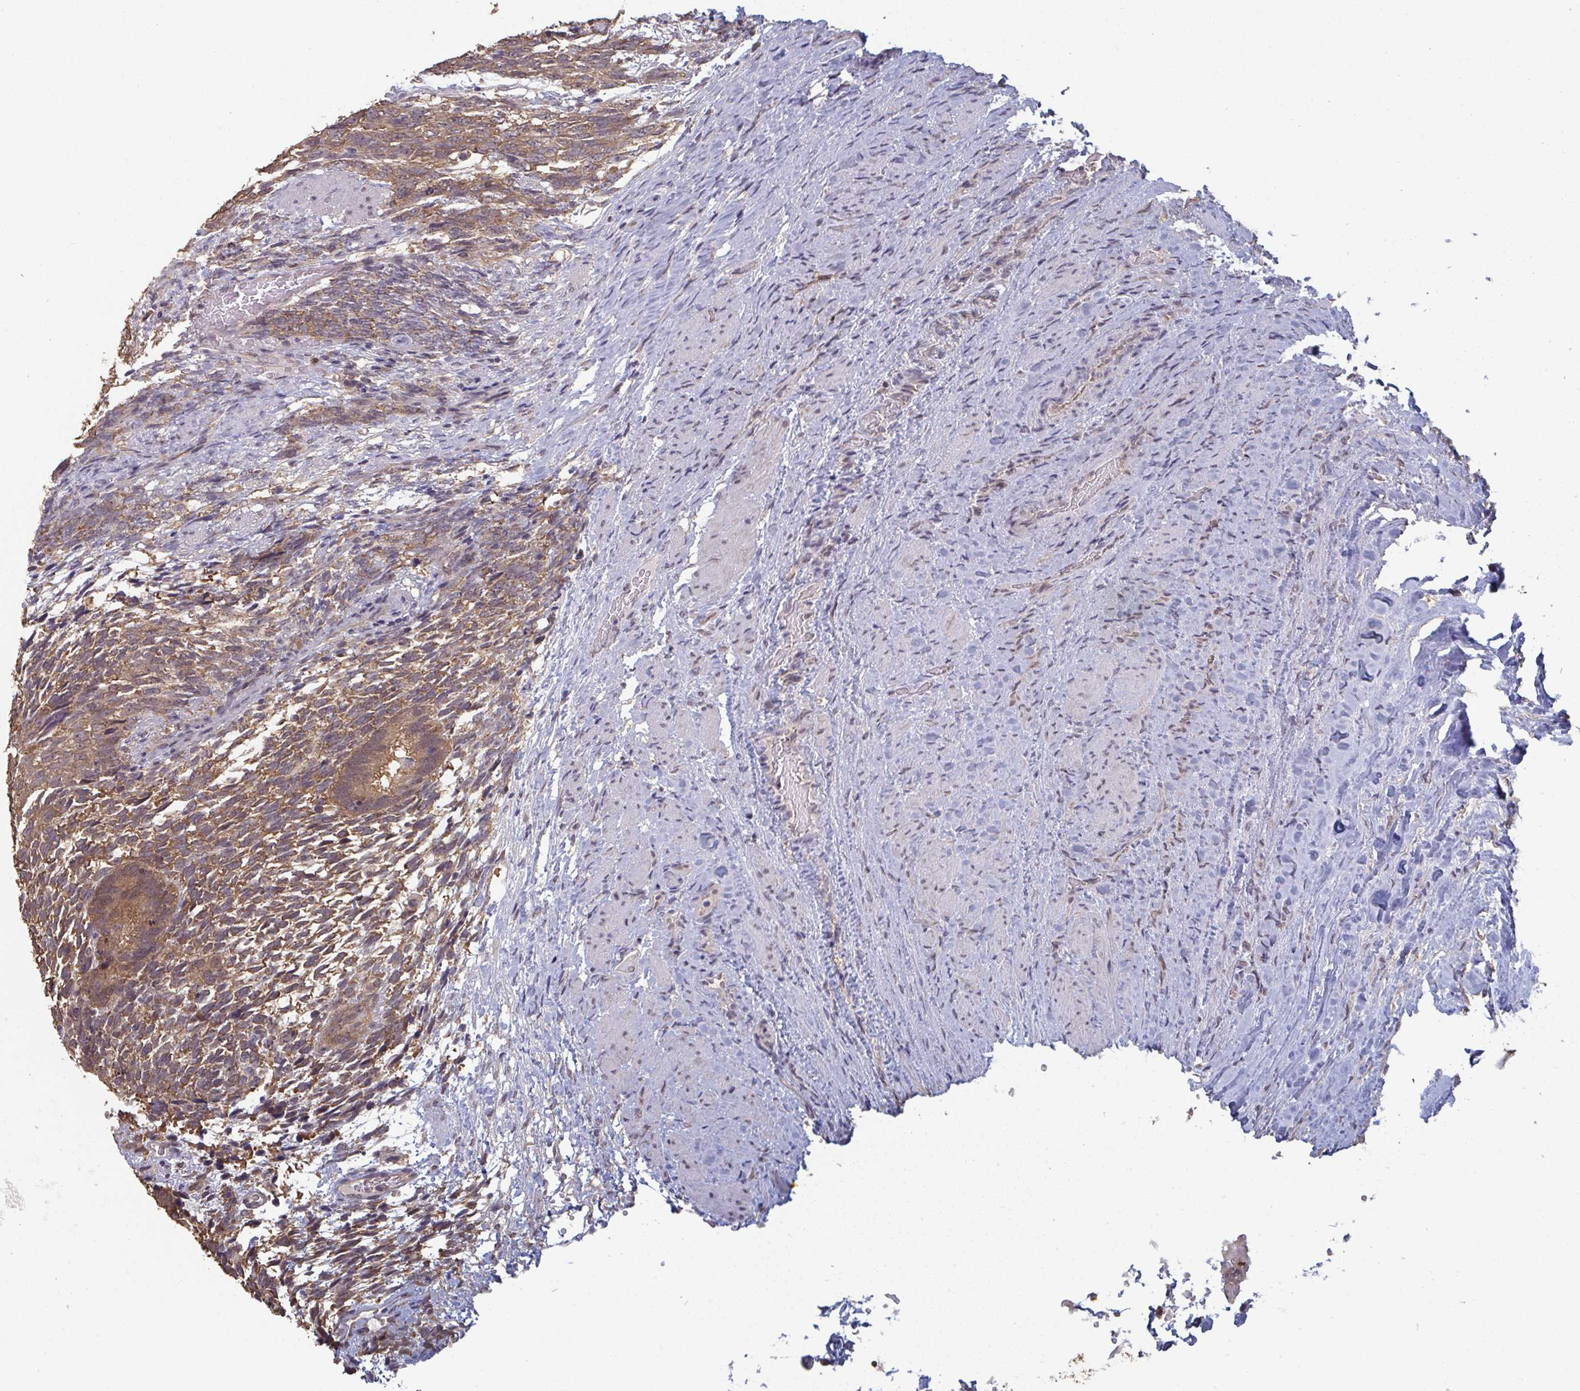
{"staining": {"intensity": "moderate", "quantity": ">75%", "location": "cytoplasmic/membranous"}, "tissue": "testis cancer", "cell_type": "Tumor cells", "image_type": "cancer", "snomed": [{"axis": "morphology", "description": "Carcinoma, Embryonal, NOS"}, {"axis": "topography", "description": "Testis"}], "caption": "A photomicrograph of human testis cancer stained for a protein displays moderate cytoplasmic/membranous brown staining in tumor cells.", "gene": "LIX1", "patient": {"sex": "male", "age": 23}}